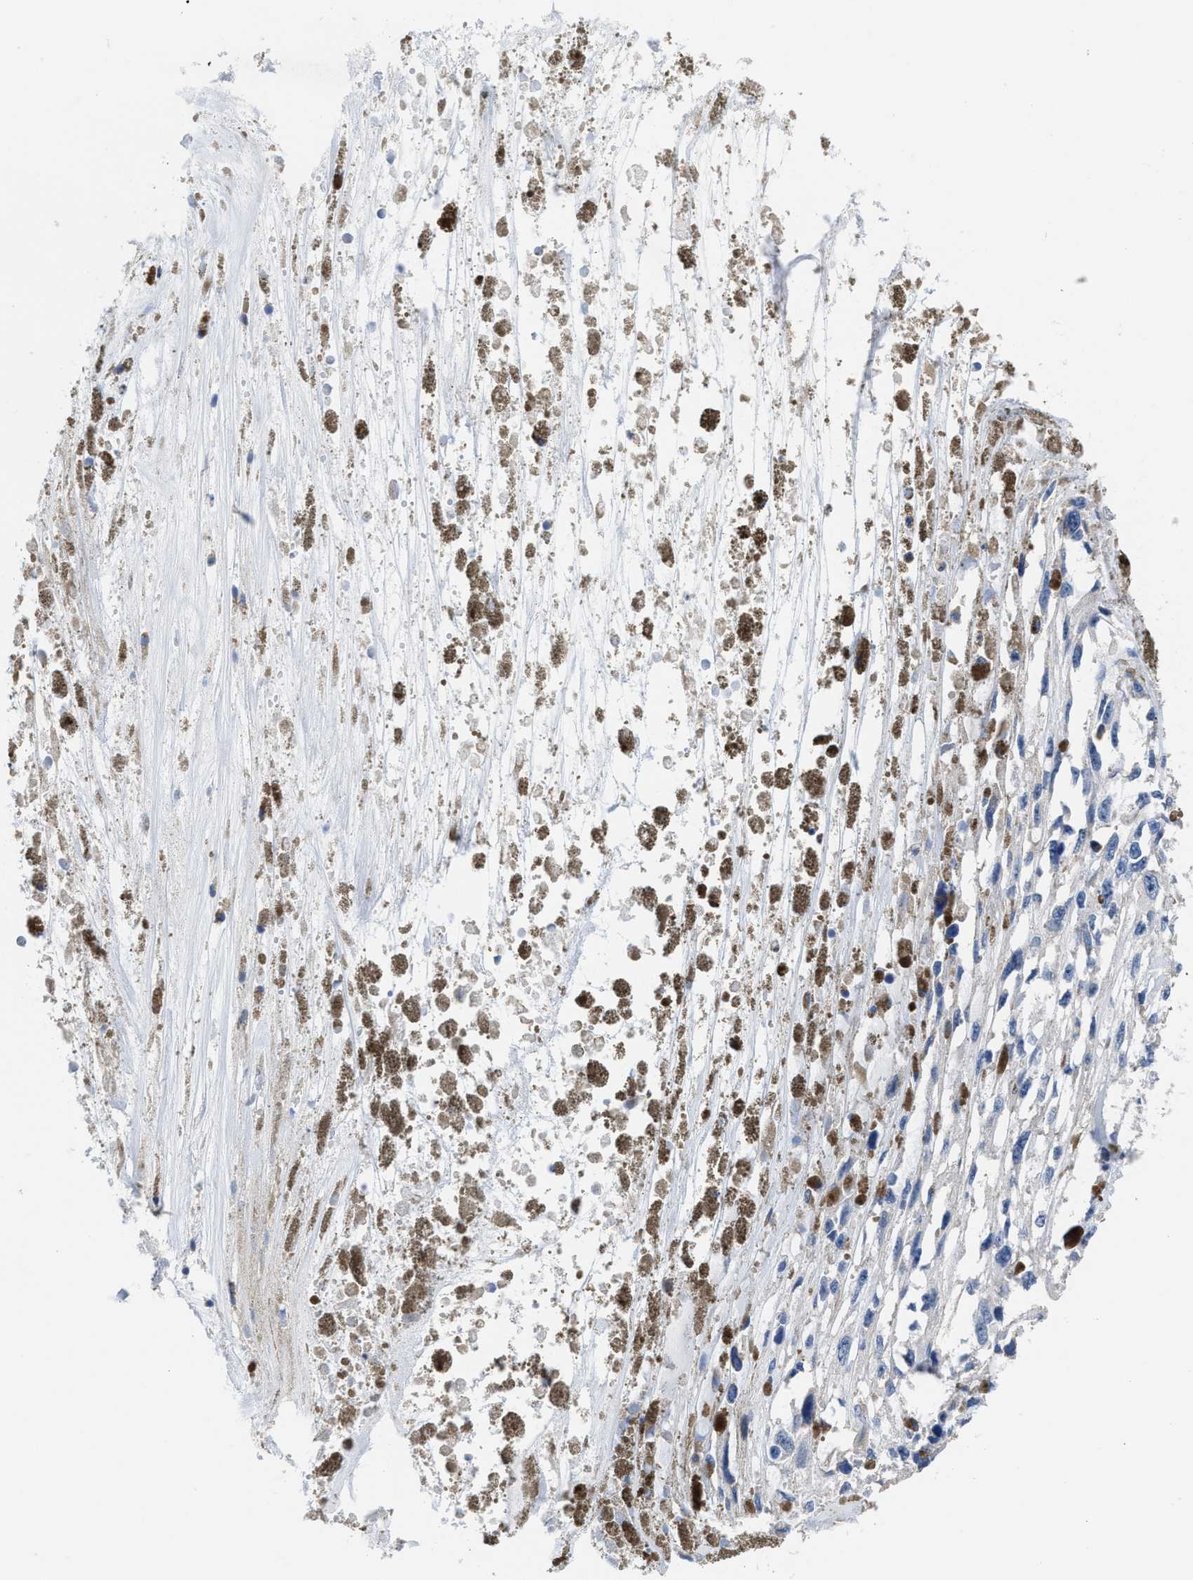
{"staining": {"intensity": "negative", "quantity": "none", "location": "none"}, "tissue": "melanoma", "cell_type": "Tumor cells", "image_type": "cancer", "snomed": [{"axis": "morphology", "description": "Malignant melanoma, Metastatic site"}, {"axis": "topography", "description": "Lymph node"}], "caption": "The IHC histopathology image has no significant positivity in tumor cells of melanoma tissue. (DAB (3,3'-diaminobenzidine) IHC, high magnification).", "gene": "HOOK1", "patient": {"sex": "male", "age": 59}}